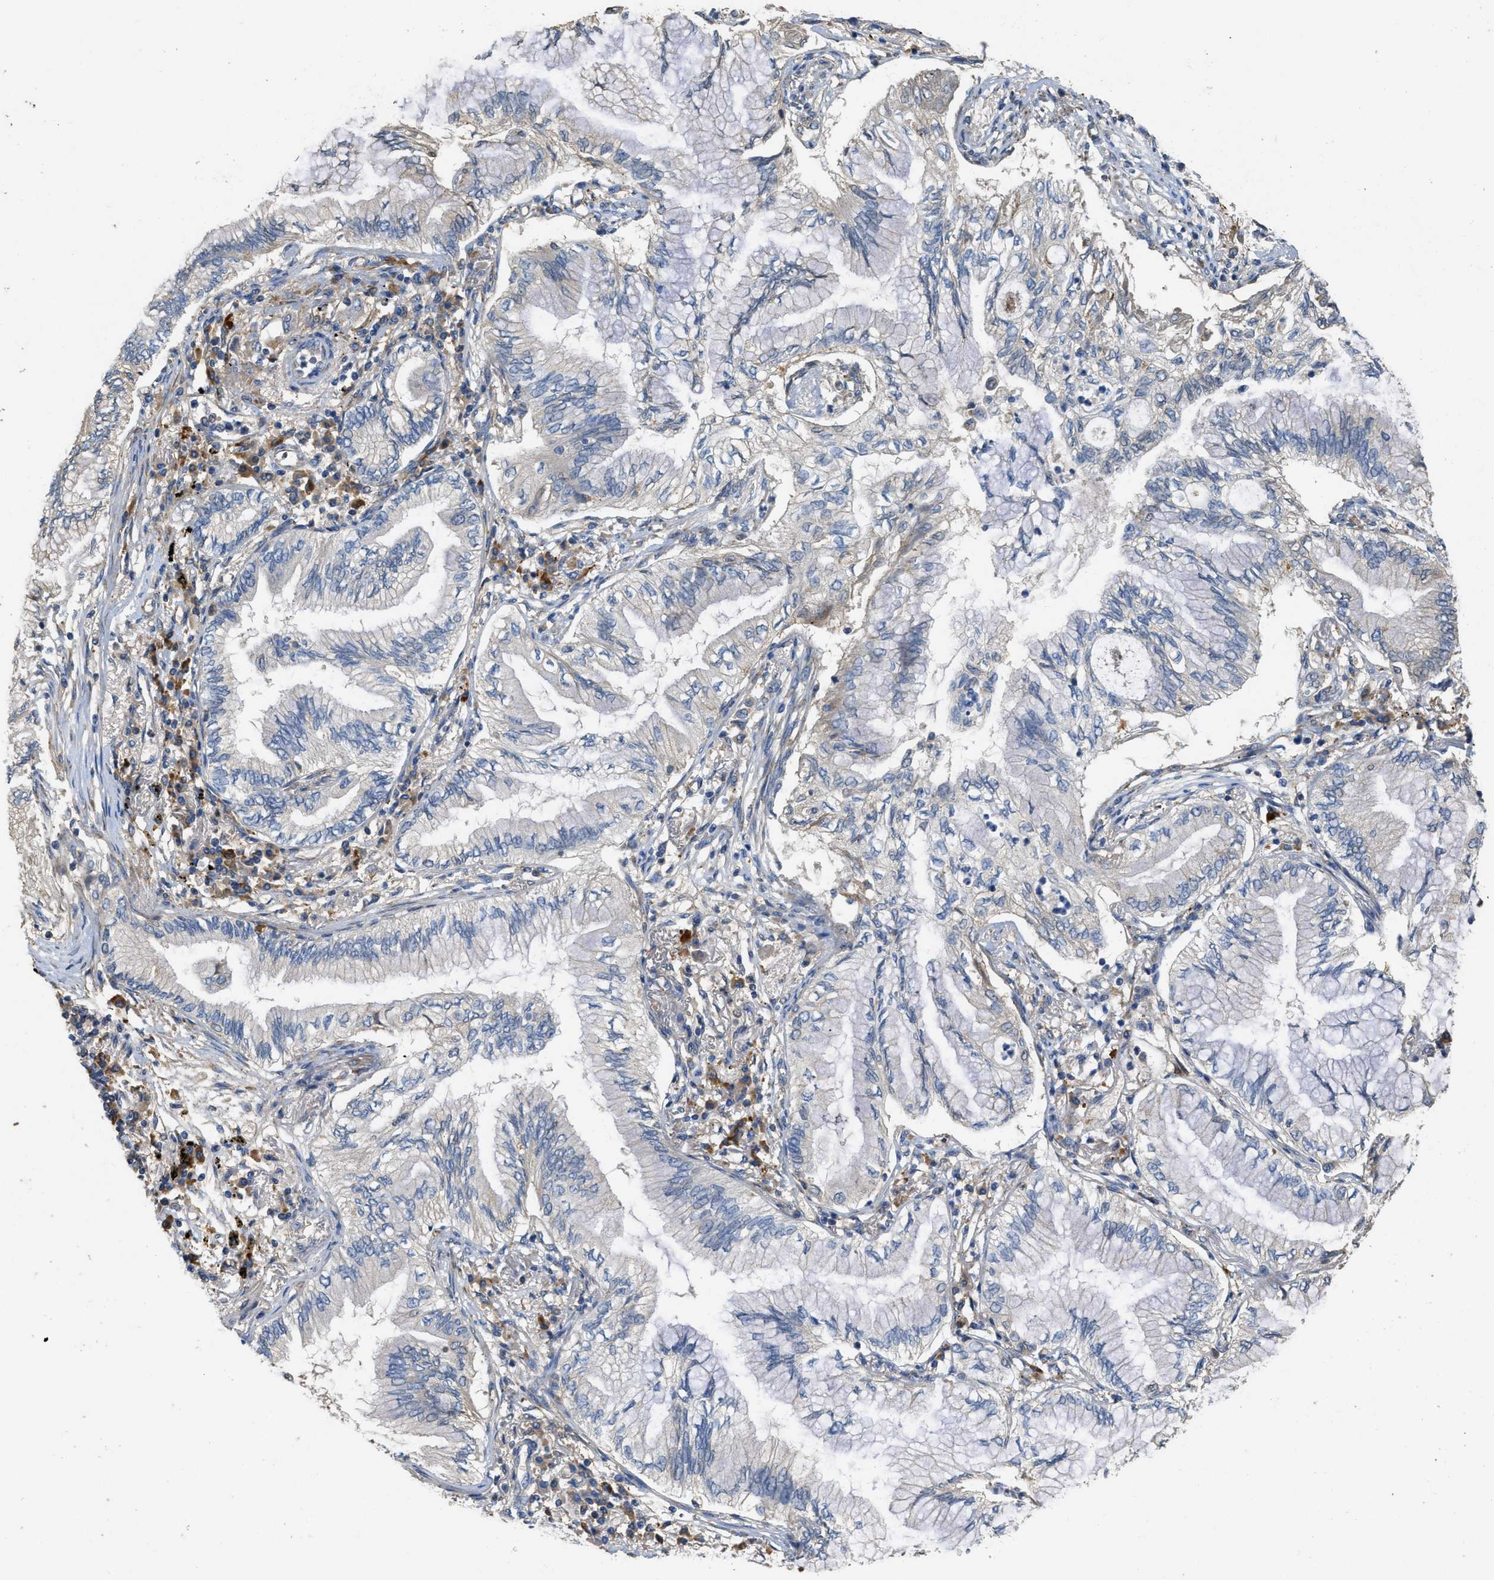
{"staining": {"intensity": "negative", "quantity": "none", "location": "none"}, "tissue": "lung cancer", "cell_type": "Tumor cells", "image_type": "cancer", "snomed": [{"axis": "morphology", "description": "Normal tissue, NOS"}, {"axis": "morphology", "description": "Adenocarcinoma, NOS"}, {"axis": "topography", "description": "Bronchus"}, {"axis": "topography", "description": "Lung"}], "caption": "IHC of adenocarcinoma (lung) displays no positivity in tumor cells.", "gene": "RIPK2", "patient": {"sex": "female", "age": 70}}